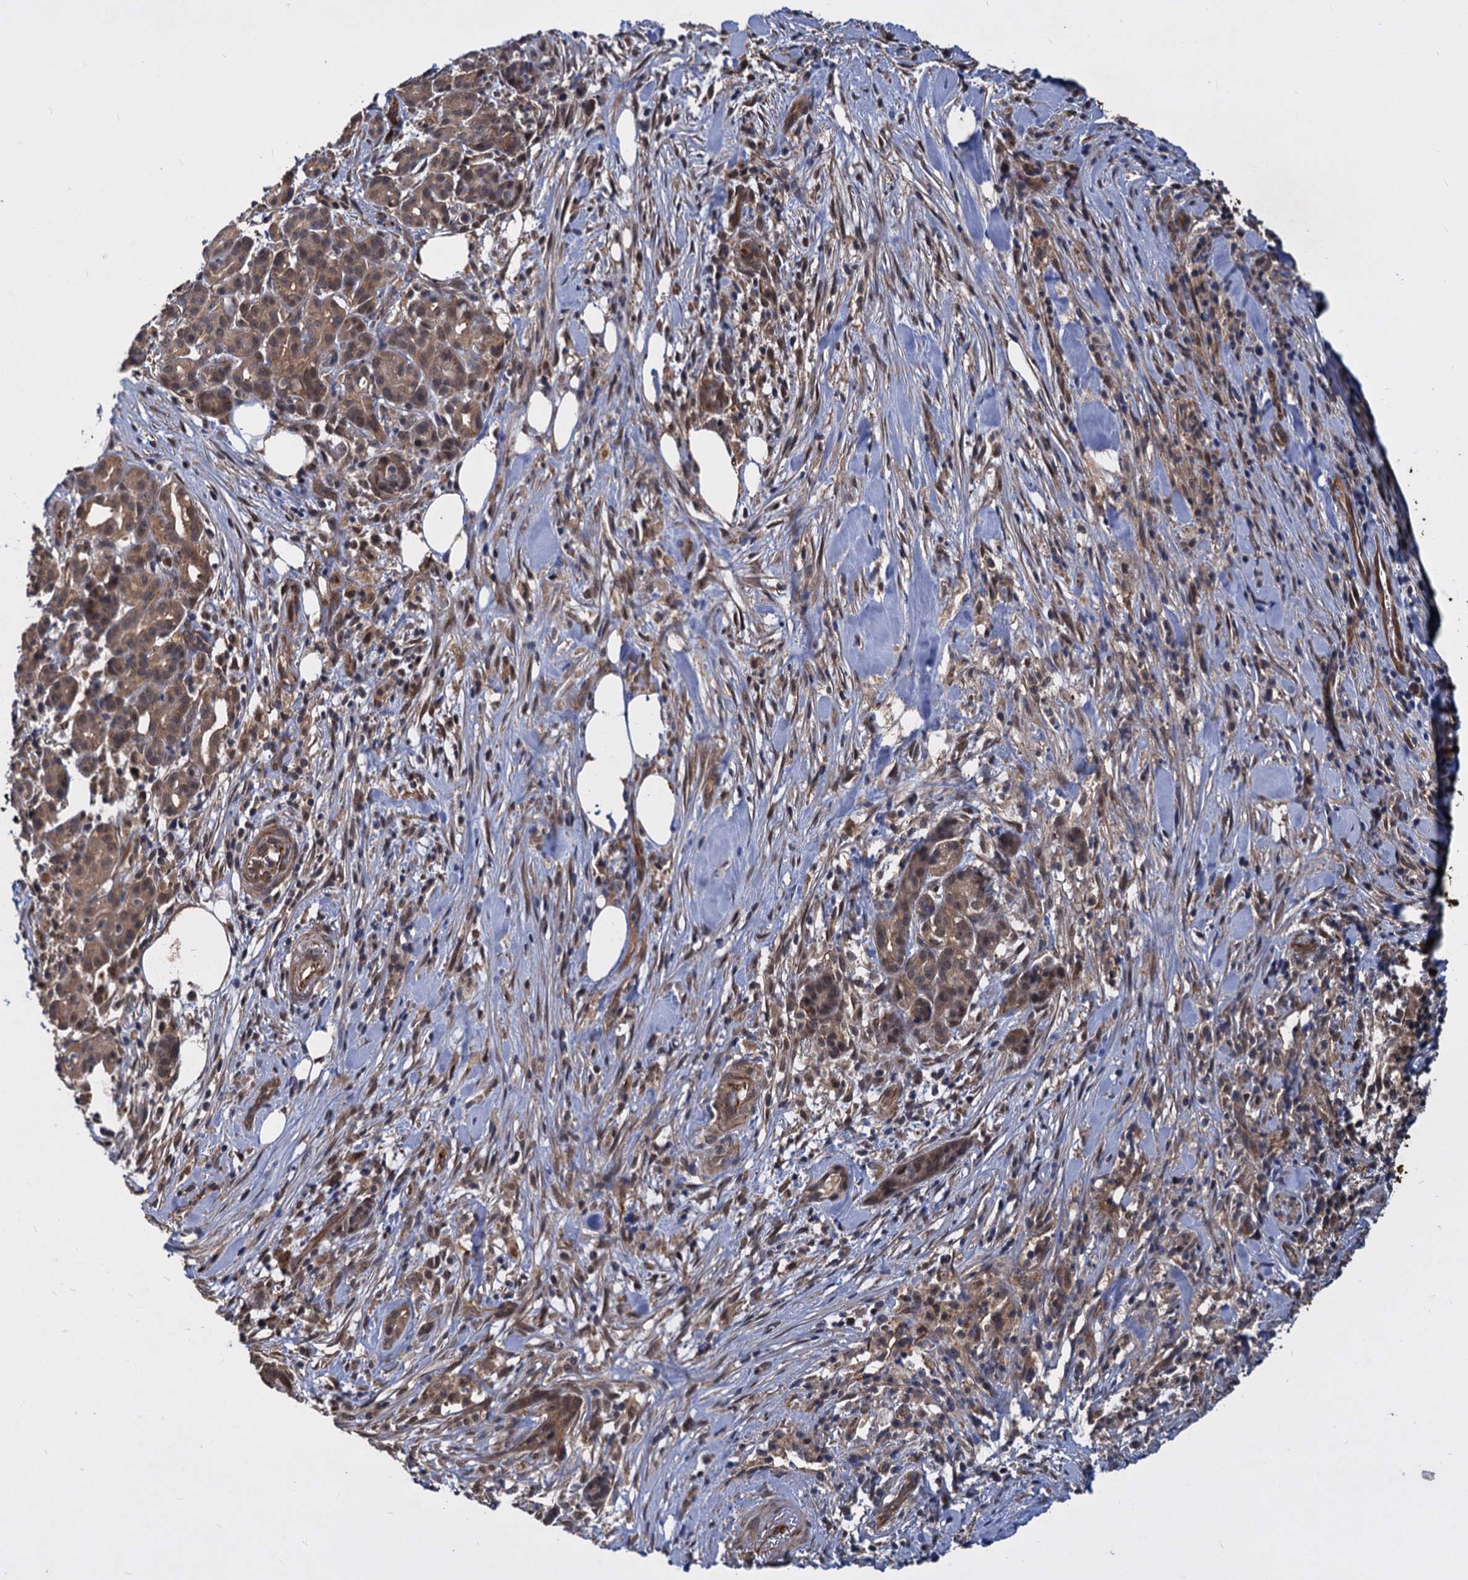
{"staining": {"intensity": "moderate", "quantity": ">75%", "location": "cytoplasmic/membranous"}, "tissue": "pancreatic cancer", "cell_type": "Tumor cells", "image_type": "cancer", "snomed": [{"axis": "morphology", "description": "Adenocarcinoma, NOS"}, {"axis": "topography", "description": "Pancreas"}], "caption": "Tumor cells reveal medium levels of moderate cytoplasmic/membranous expression in about >75% of cells in pancreatic cancer (adenocarcinoma).", "gene": "PSMD4", "patient": {"sex": "female", "age": 66}}